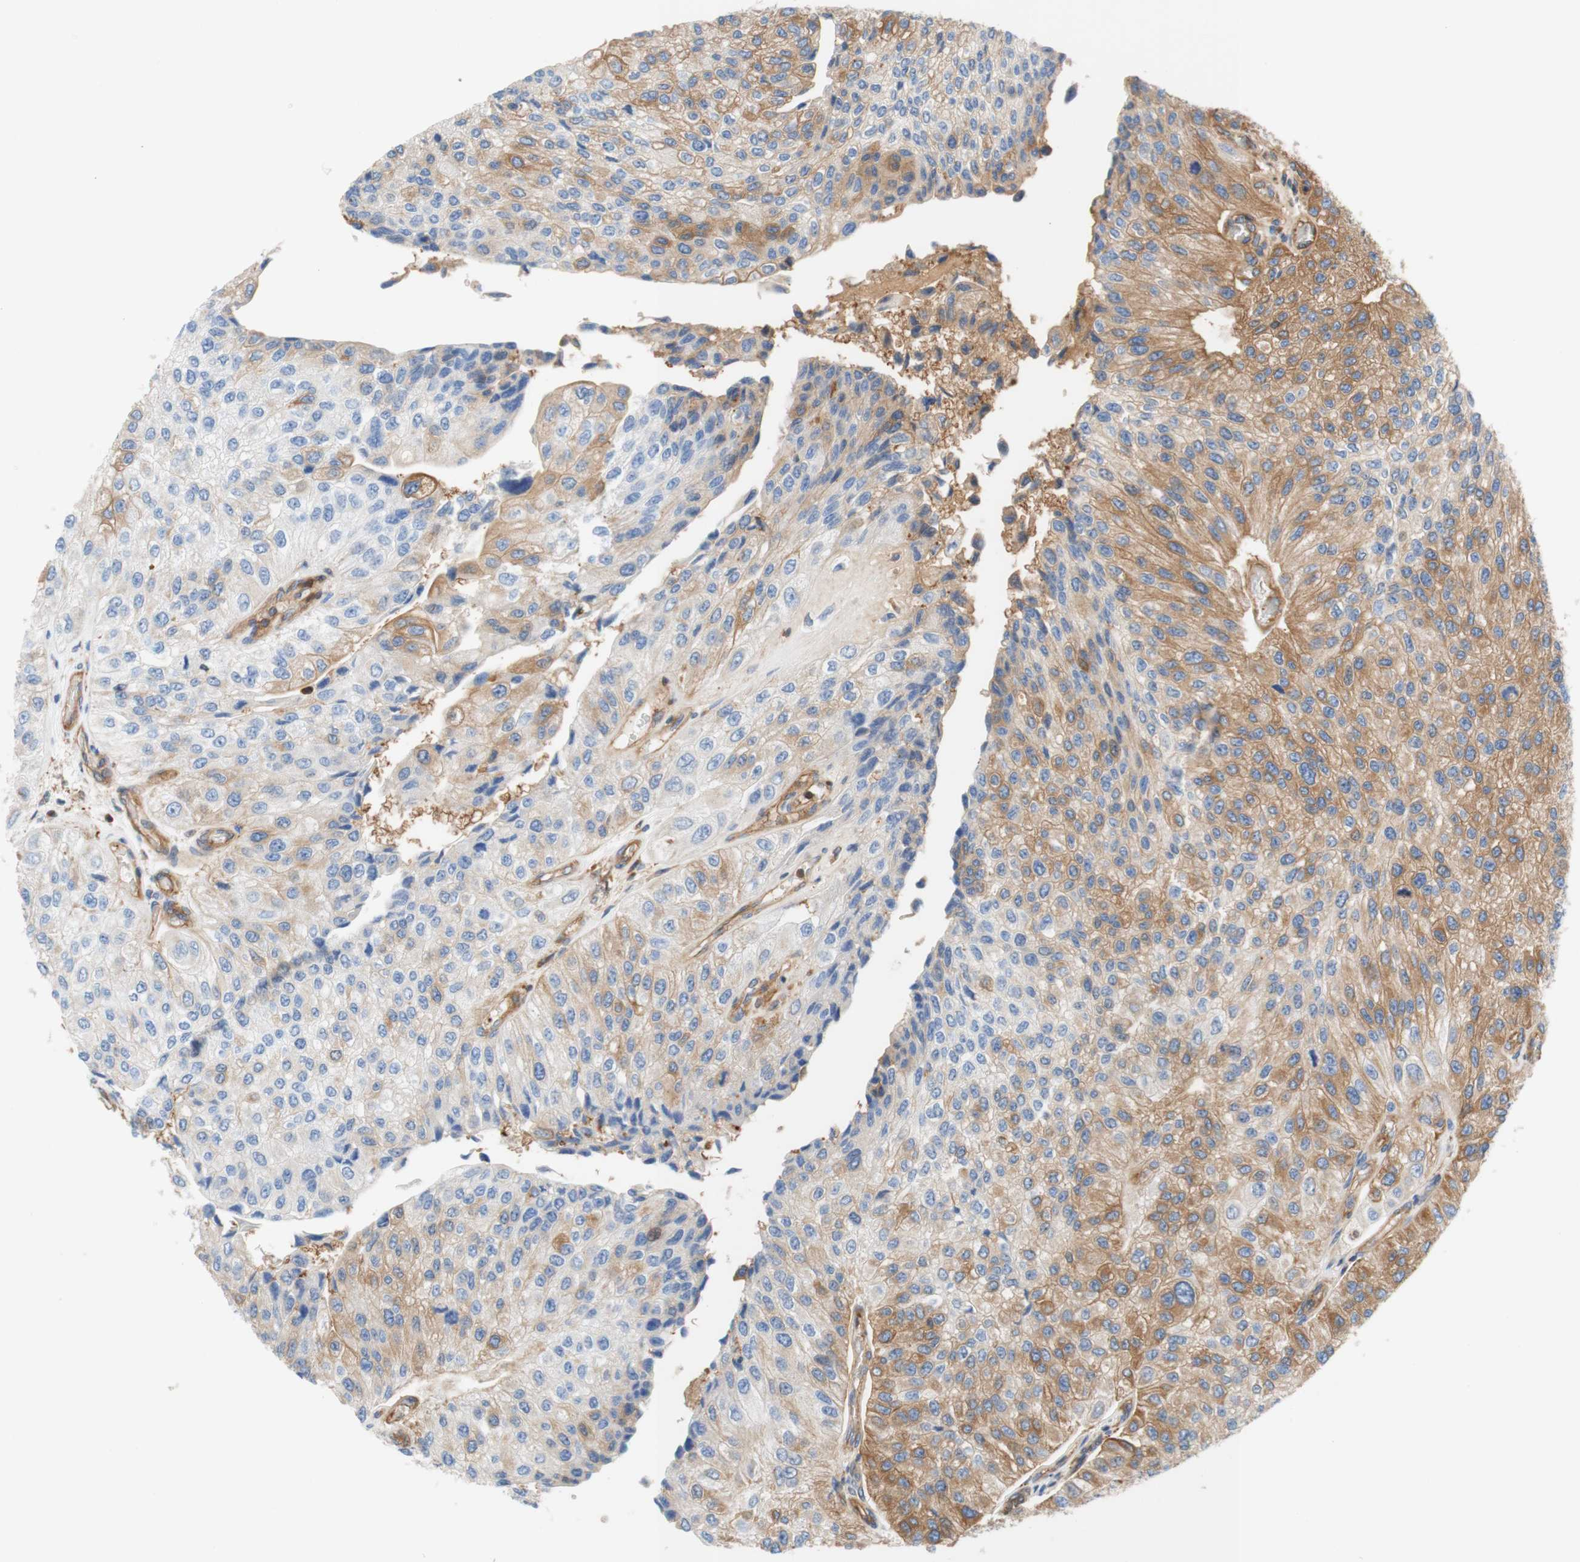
{"staining": {"intensity": "weak", "quantity": "25%-75%", "location": "cytoplasmic/membranous"}, "tissue": "urothelial cancer", "cell_type": "Tumor cells", "image_type": "cancer", "snomed": [{"axis": "morphology", "description": "Urothelial carcinoma, High grade"}, {"axis": "topography", "description": "Kidney"}, {"axis": "topography", "description": "Urinary bladder"}], "caption": "There is low levels of weak cytoplasmic/membranous positivity in tumor cells of high-grade urothelial carcinoma, as demonstrated by immunohistochemical staining (brown color).", "gene": "STOM", "patient": {"sex": "male", "age": 77}}